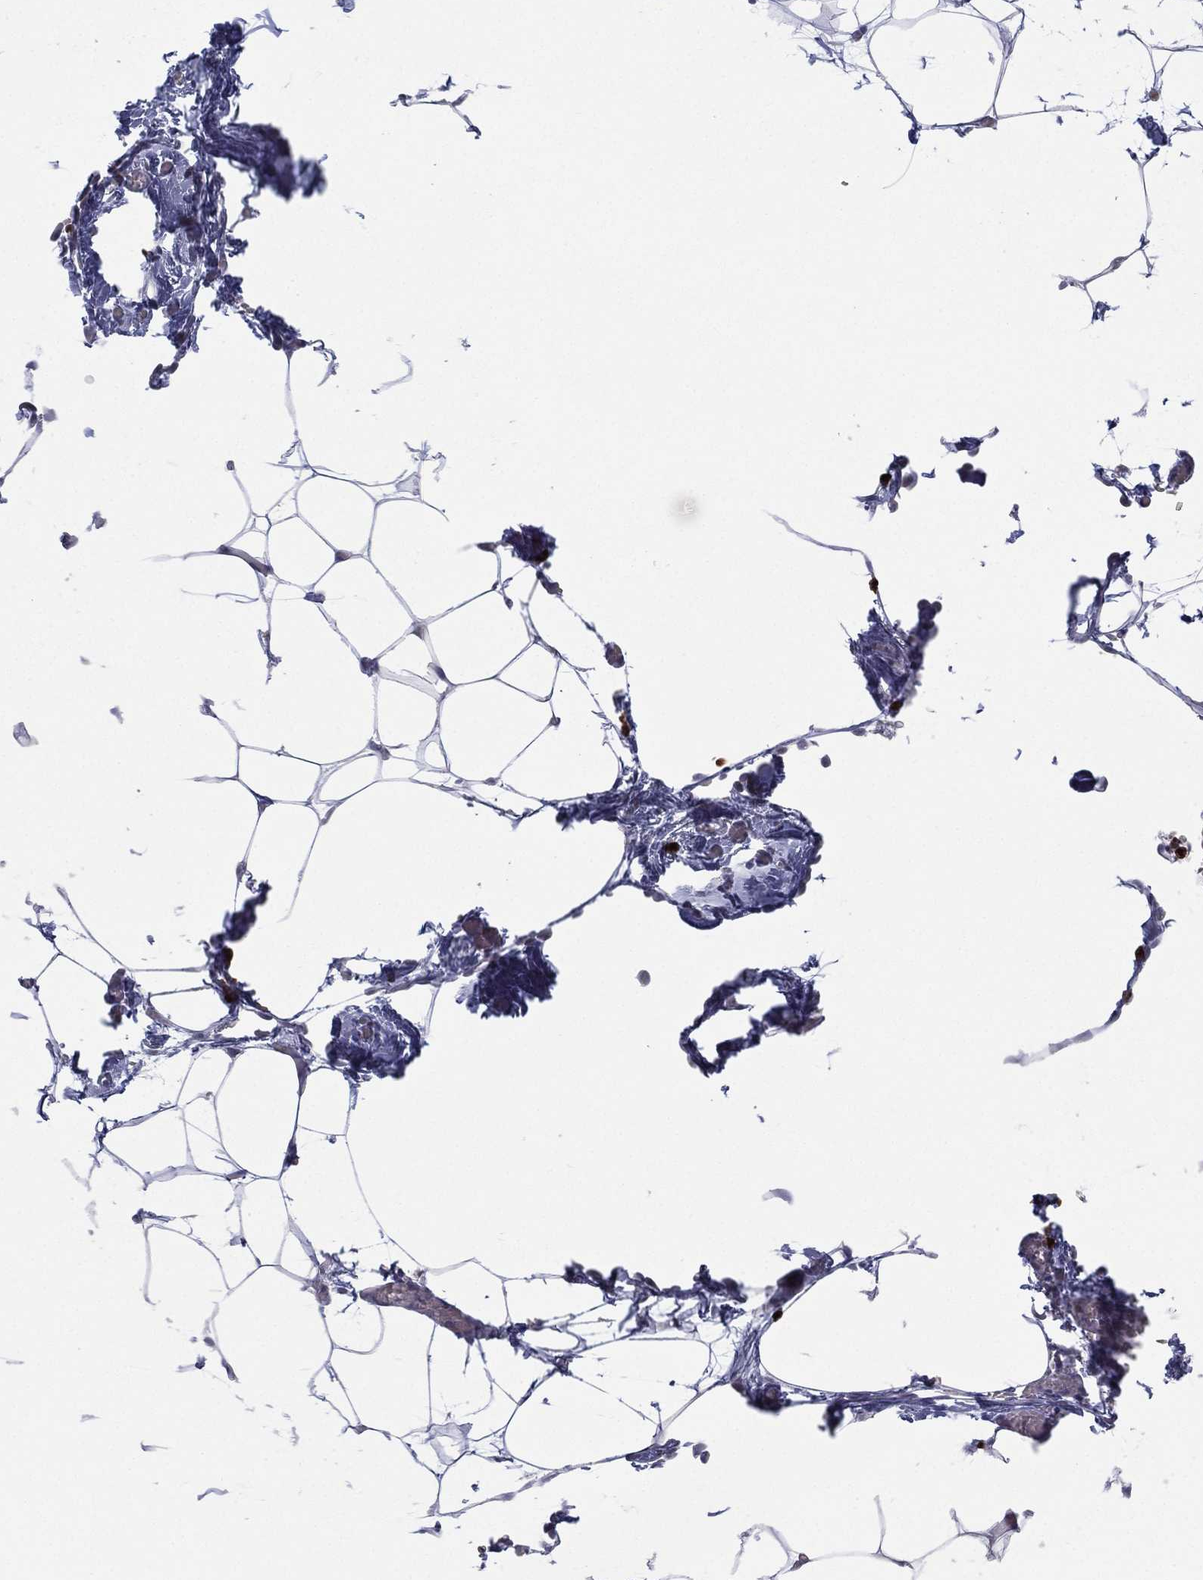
{"staining": {"intensity": "negative", "quantity": "none", "location": "none"}, "tissue": "adipose tissue", "cell_type": "Adipocytes", "image_type": "normal", "snomed": [{"axis": "morphology", "description": "Normal tissue, NOS"}, {"axis": "topography", "description": "Adipose tissue"}], "caption": "Image shows no significant protein expression in adipocytes of normal adipose tissue.", "gene": "CD177", "patient": {"sex": "male", "age": 57}}